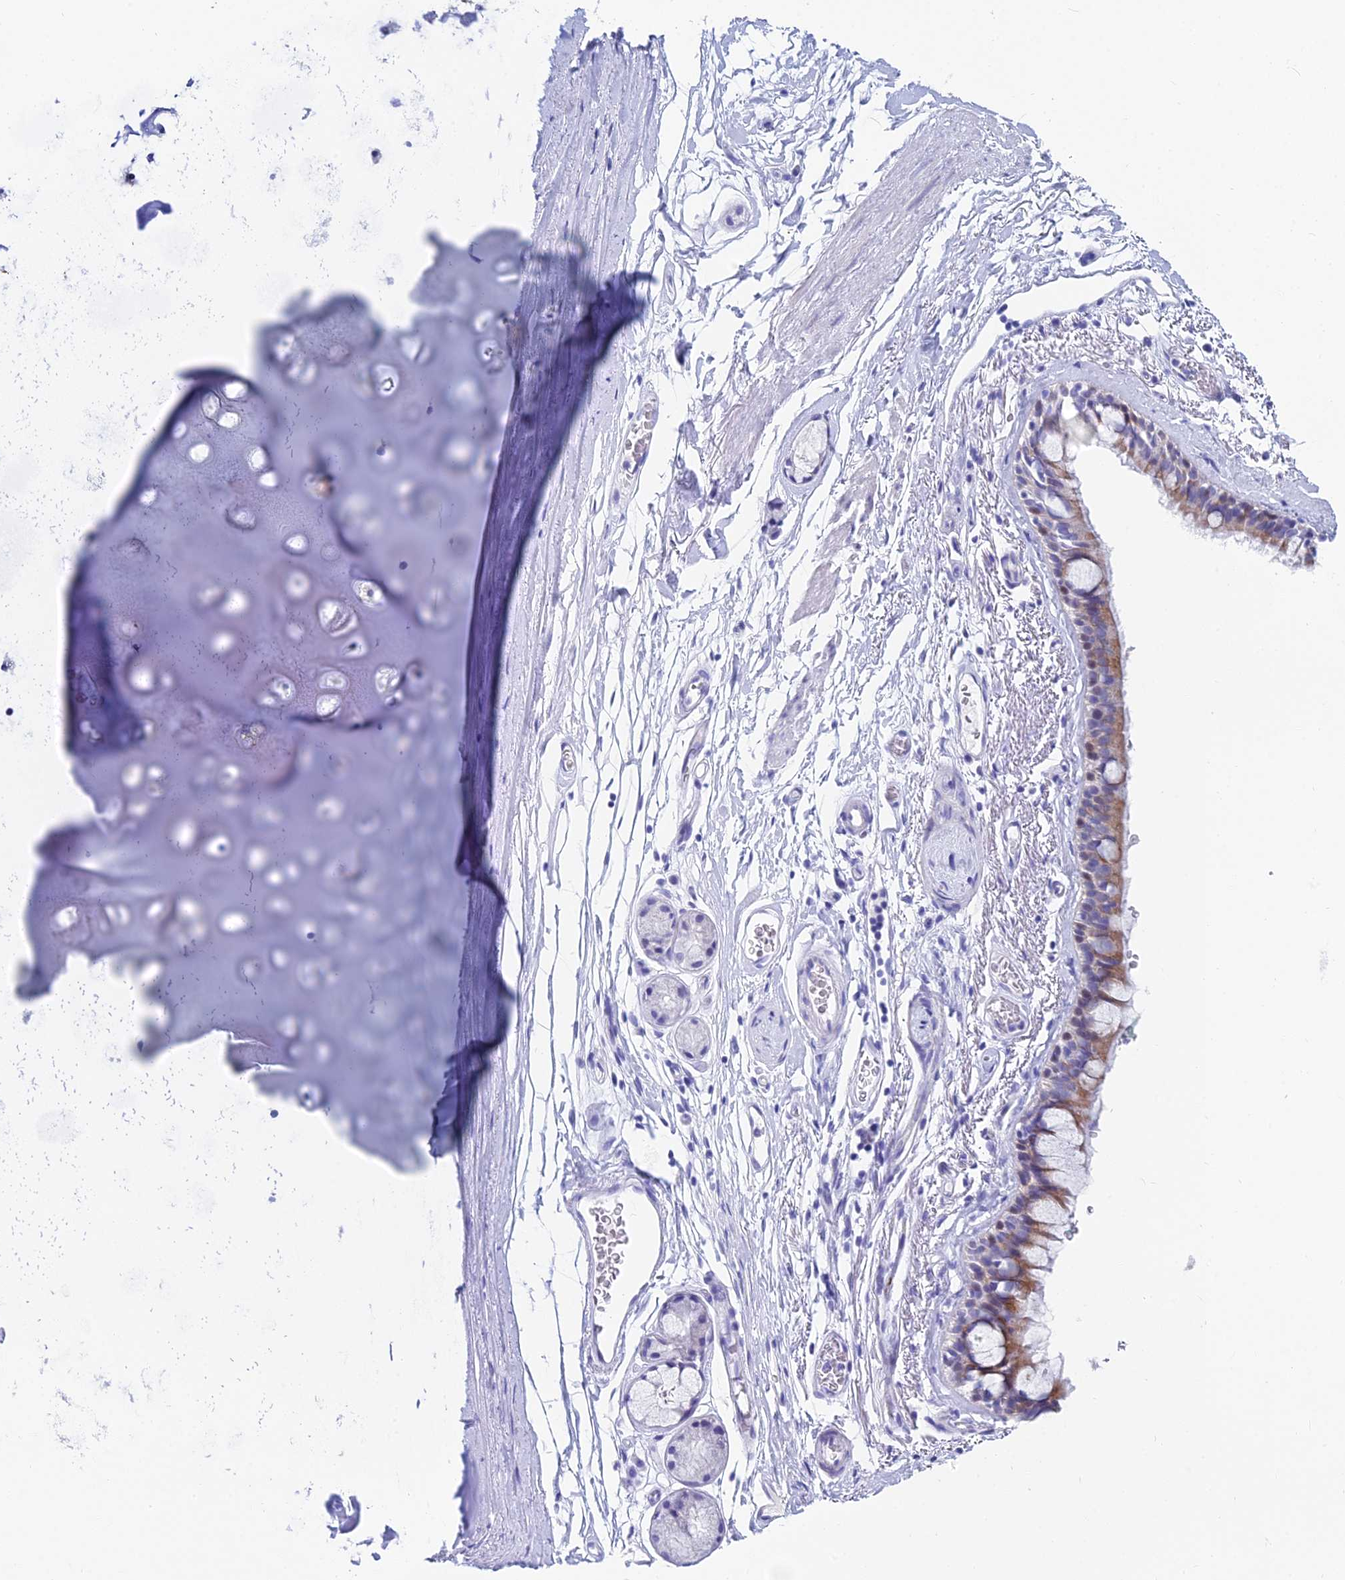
{"staining": {"intensity": "negative", "quantity": "none", "location": "none"}, "tissue": "adipose tissue", "cell_type": "Adipocytes", "image_type": "normal", "snomed": [{"axis": "morphology", "description": "Normal tissue, NOS"}, {"axis": "topography", "description": "Lymph node"}, {"axis": "topography", "description": "Bronchus"}], "caption": "This is a image of immunohistochemistry (IHC) staining of normal adipose tissue, which shows no positivity in adipocytes. The staining was performed using DAB to visualize the protein expression in brown, while the nuclei were stained in blue with hematoxylin (Magnification: 20x).", "gene": "HSPA1L", "patient": {"sex": "male", "age": 63}}